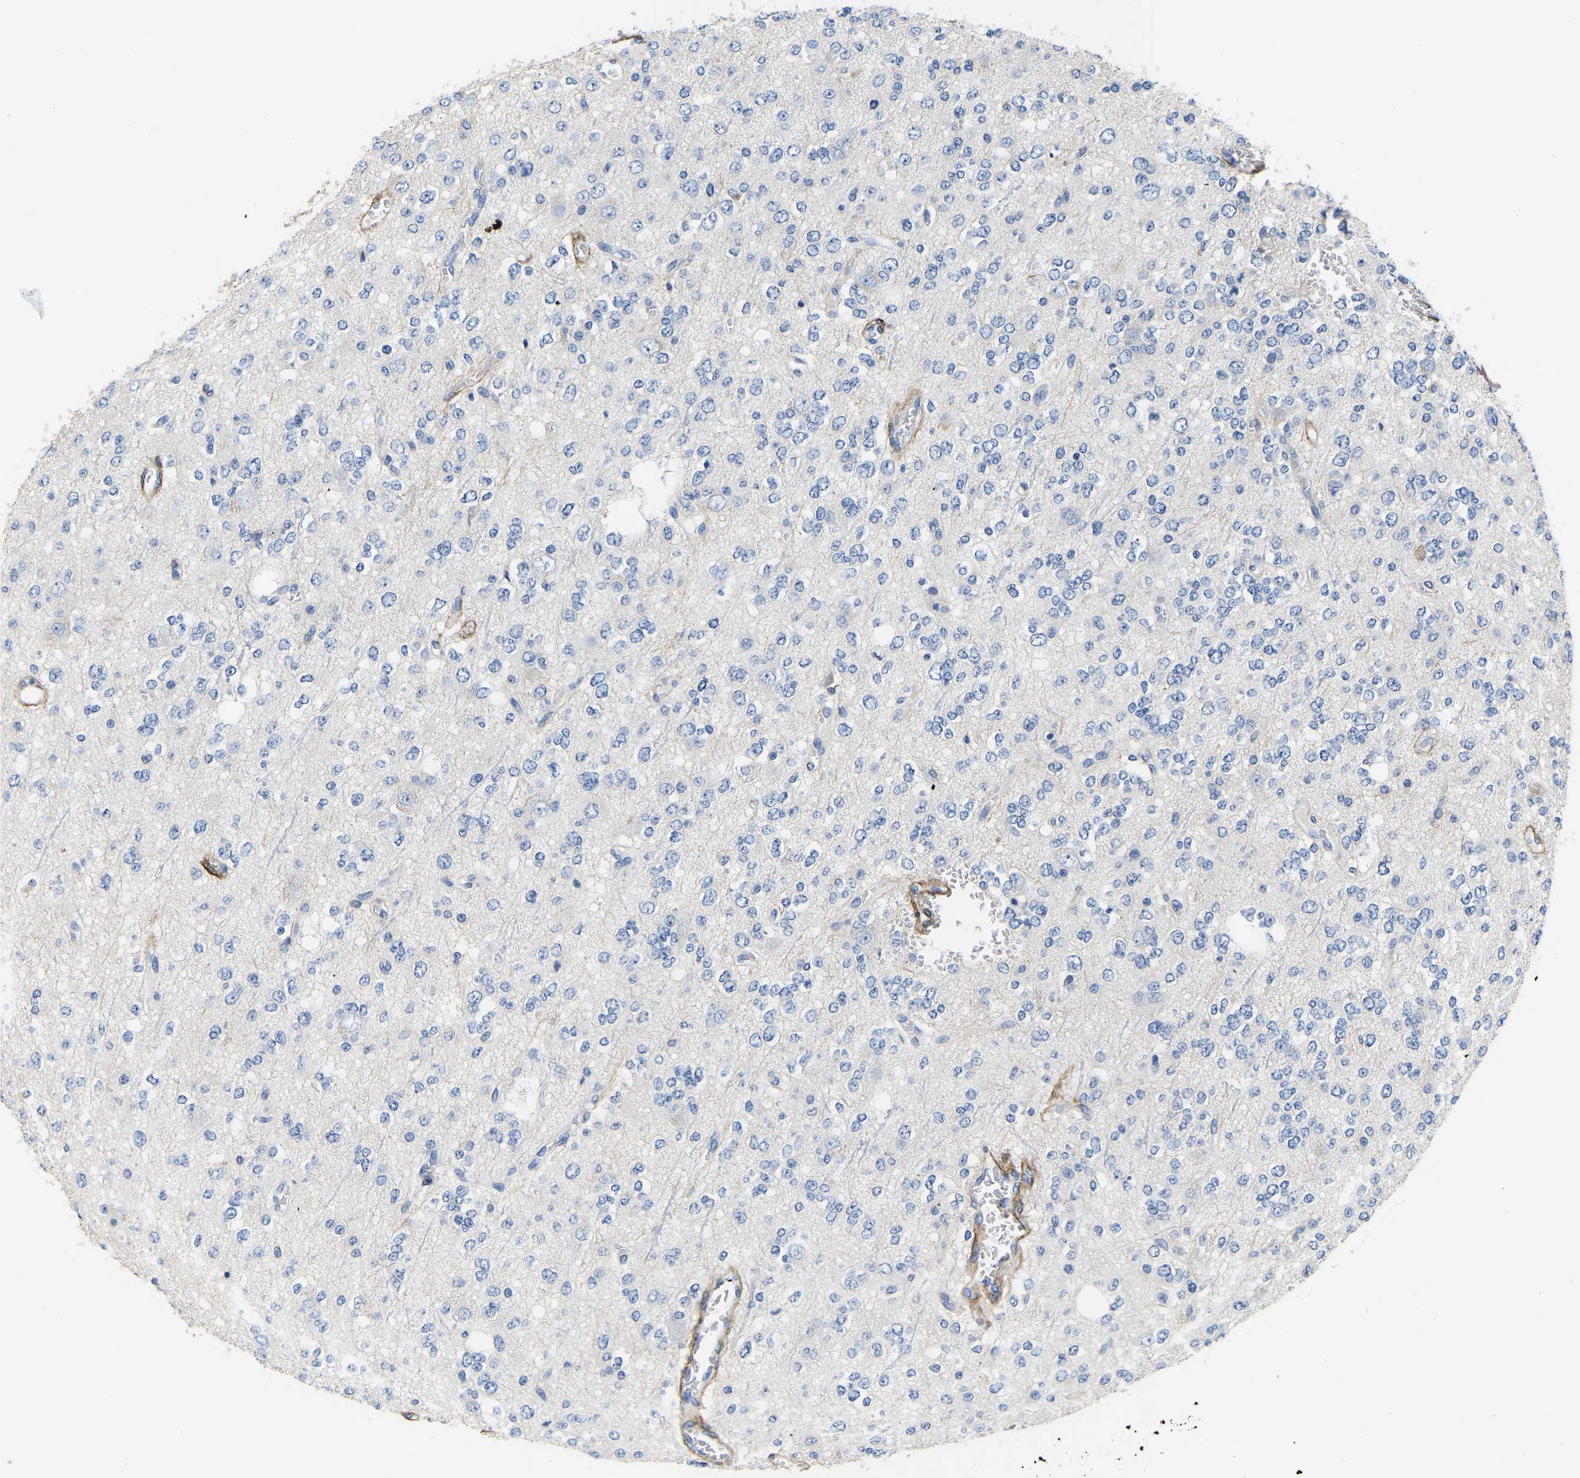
{"staining": {"intensity": "negative", "quantity": "none", "location": "none"}, "tissue": "glioma", "cell_type": "Tumor cells", "image_type": "cancer", "snomed": [{"axis": "morphology", "description": "Glioma, malignant, Low grade"}, {"axis": "topography", "description": "Brain"}], "caption": "Tumor cells show no significant protein expression in glioma.", "gene": "COL6A1", "patient": {"sex": "male", "age": 38}}